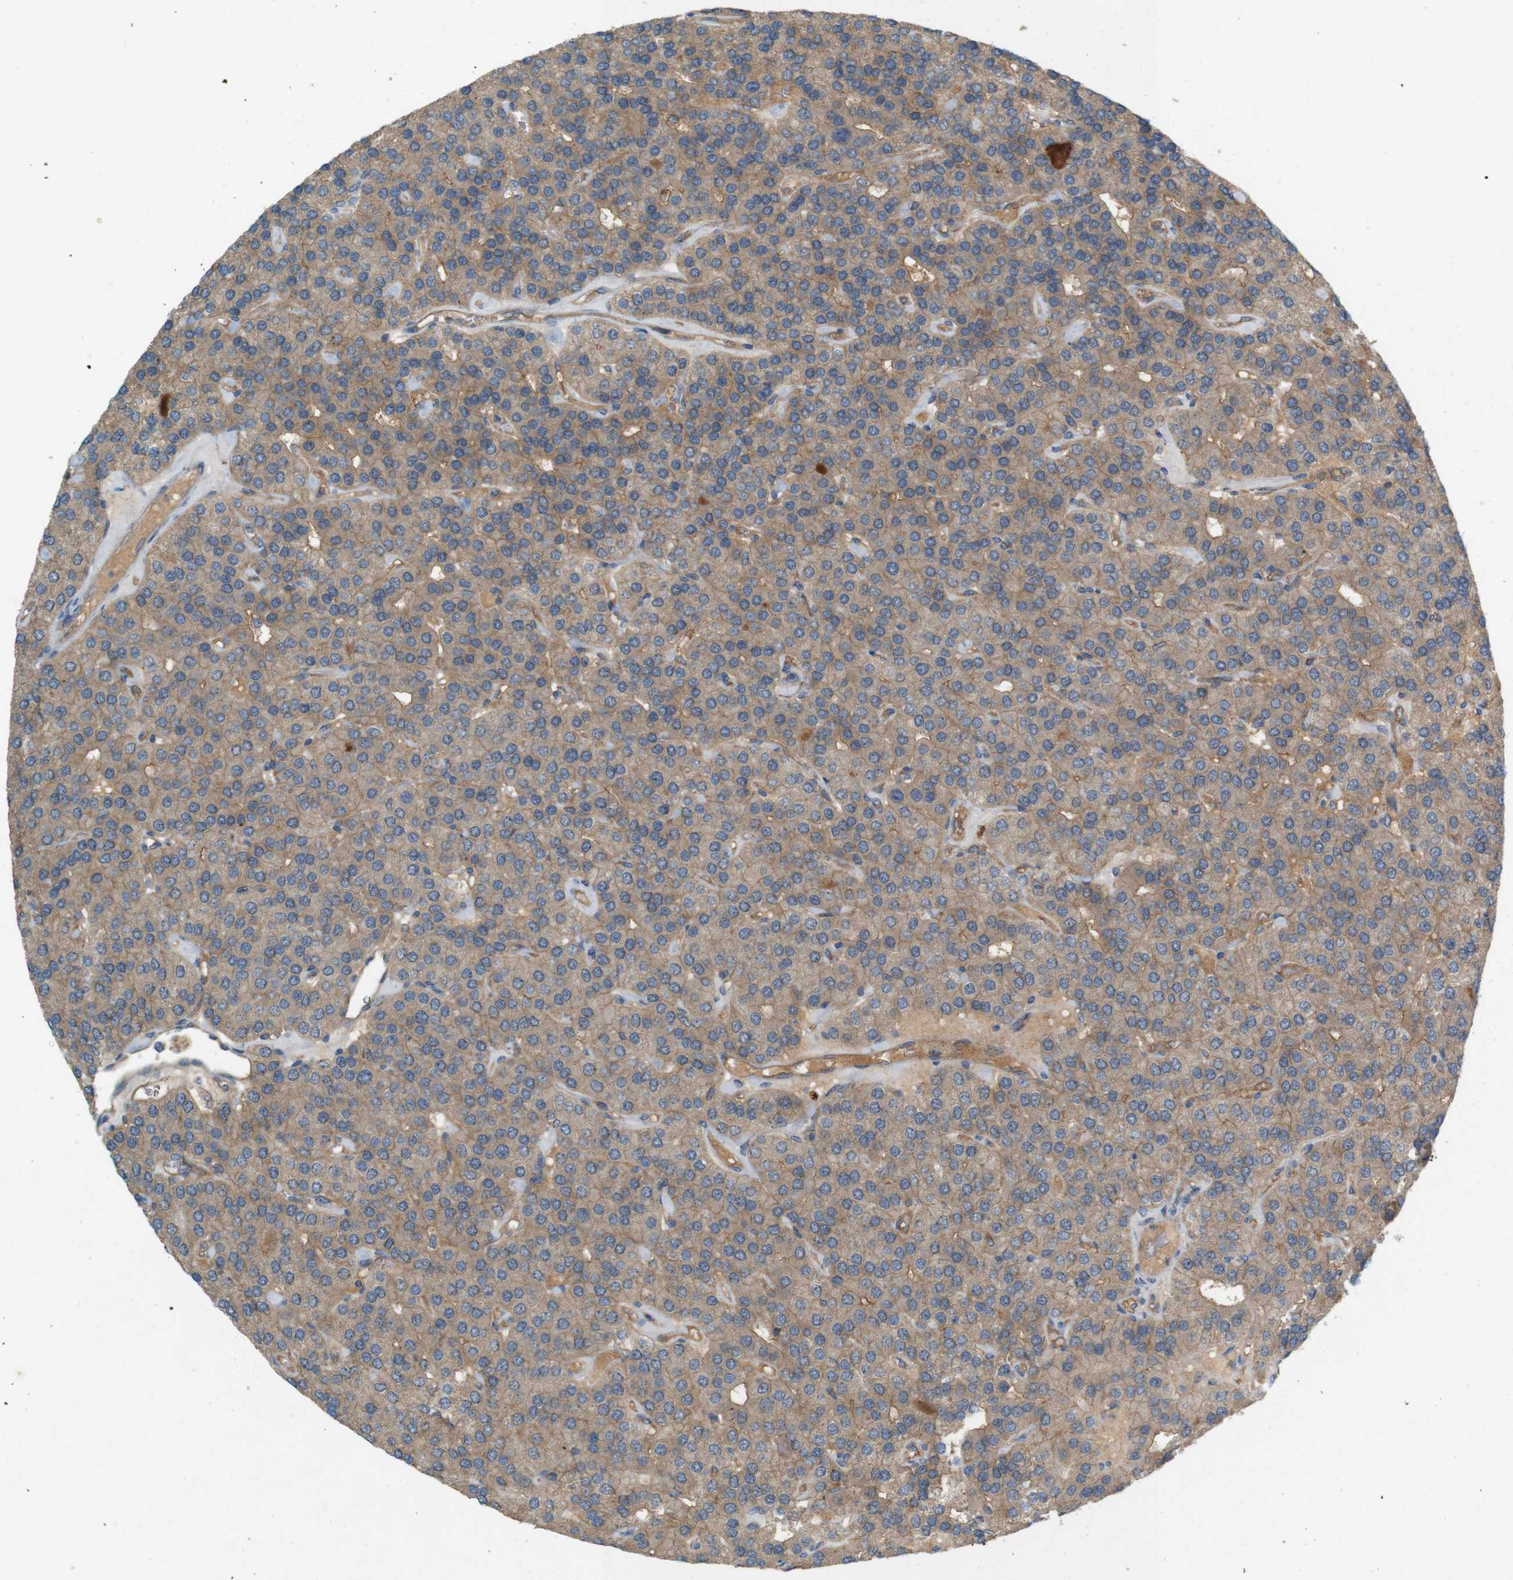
{"staining": {"intensity": "moderate", "quantity": ">75%", "location": "cytoplasmic/membranous"}, "tissue": "parathyroid gland", "cell_type": "Glandular cells", "image_type": "normal", "snomed": [{"axis": "morphology", "description": "Normal tissue, NOS"}, {"axis": "morphology", "description": "Adenoma, NOS"}, {"axis": "topography", "description": "Parathyroid gland"}], "caption": "This histopathology image displays IHC staining of normal parathyroid gland, with medium moderate cytoplasmic/membranous expression in approximately >75% of glandular cells.", "gene": "PVR", "patient": {"sex": "female", "age": 86}}